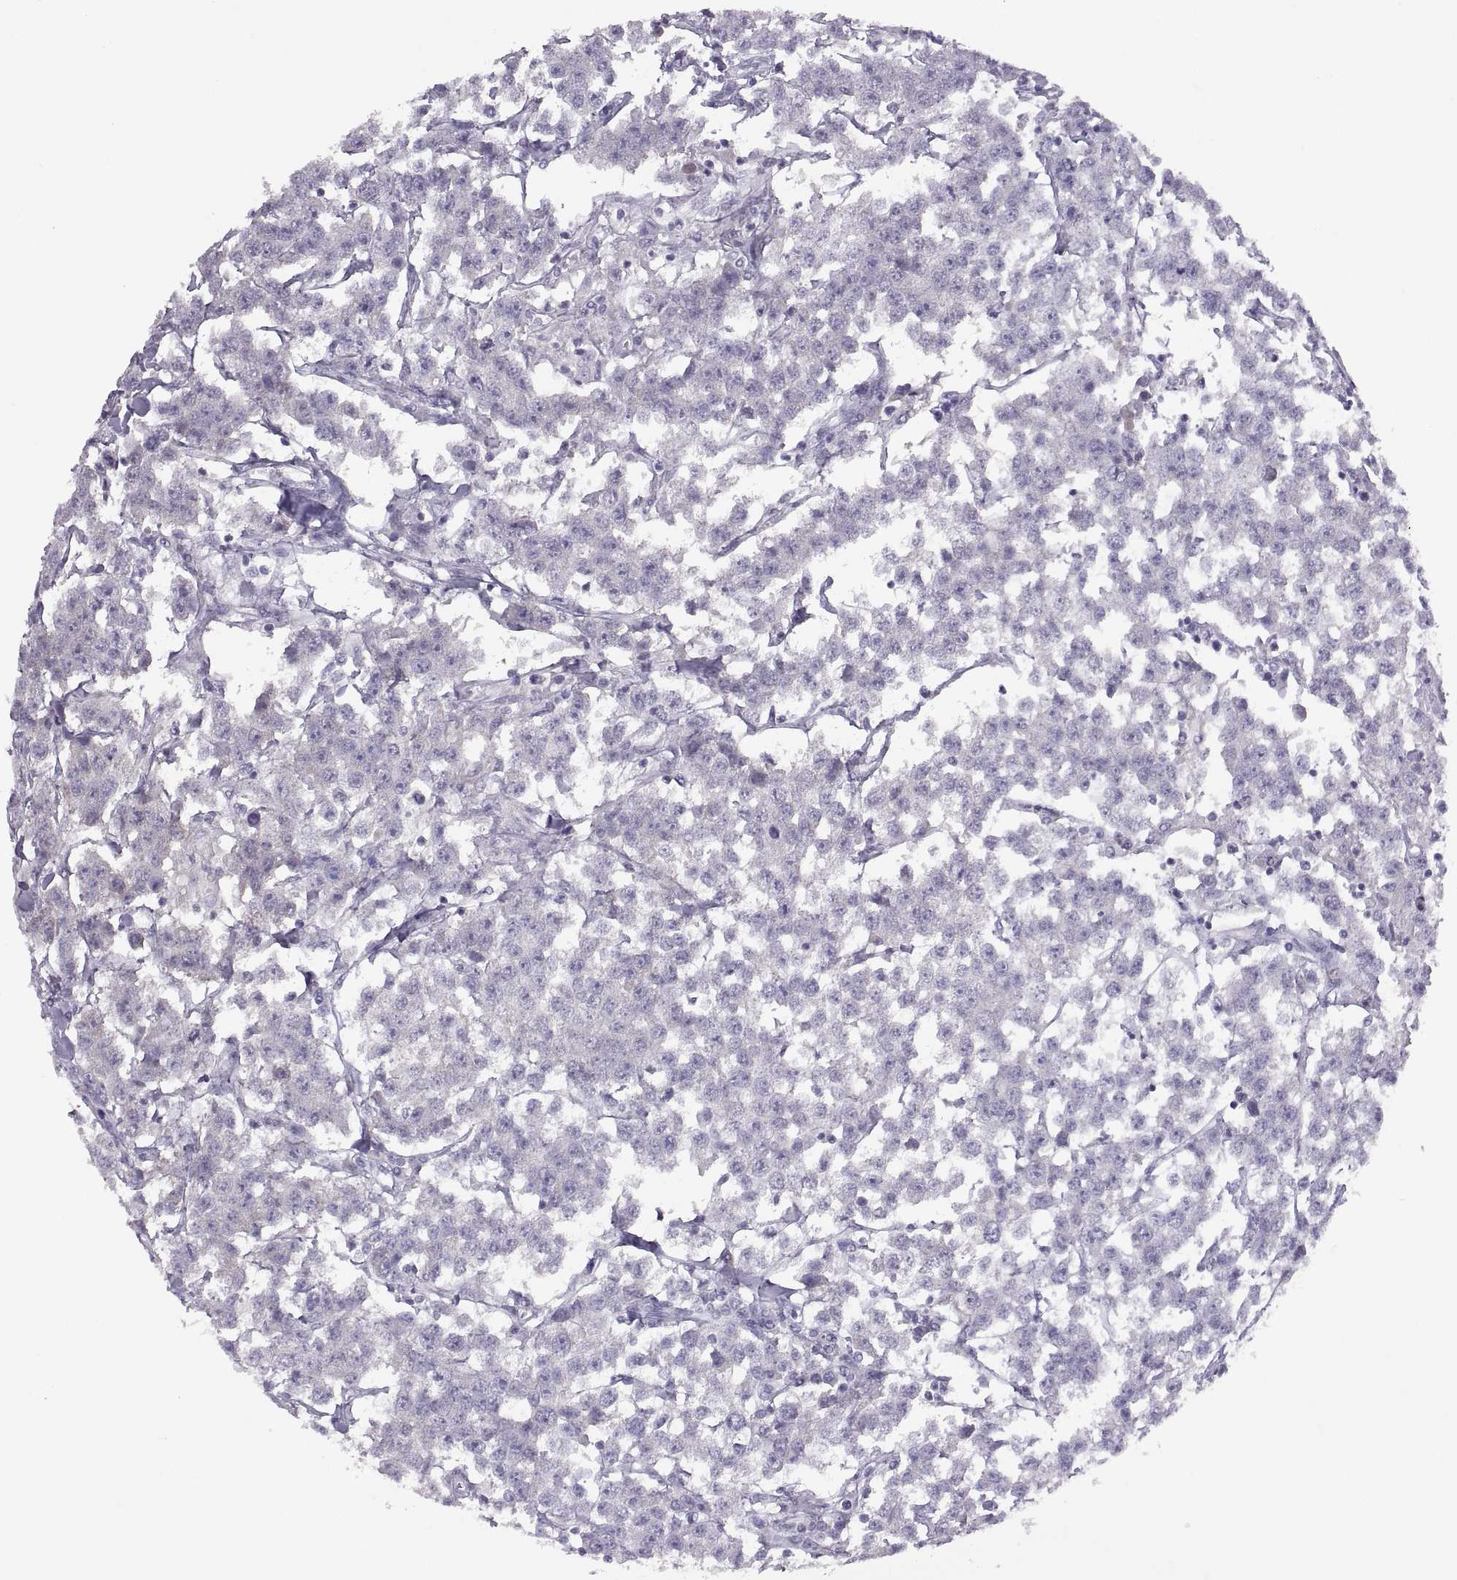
{"staining": {"intensity": "negative", "quantity": "none", "location": "none"}, "tissue": "testis cancer", "cell_type": "Tumor cells", "image_type": "cancer", "snomed": [{"axis": "morphology", "description": "Seminoma, NOS"}, {"axis": "topography", "description": "Testis"}], "caption": "Protein analysis of testis seminoma shows no significant expression in tumor cells.", "gene": "TBX19", "patient": {"sex": "male", "age": 59}}